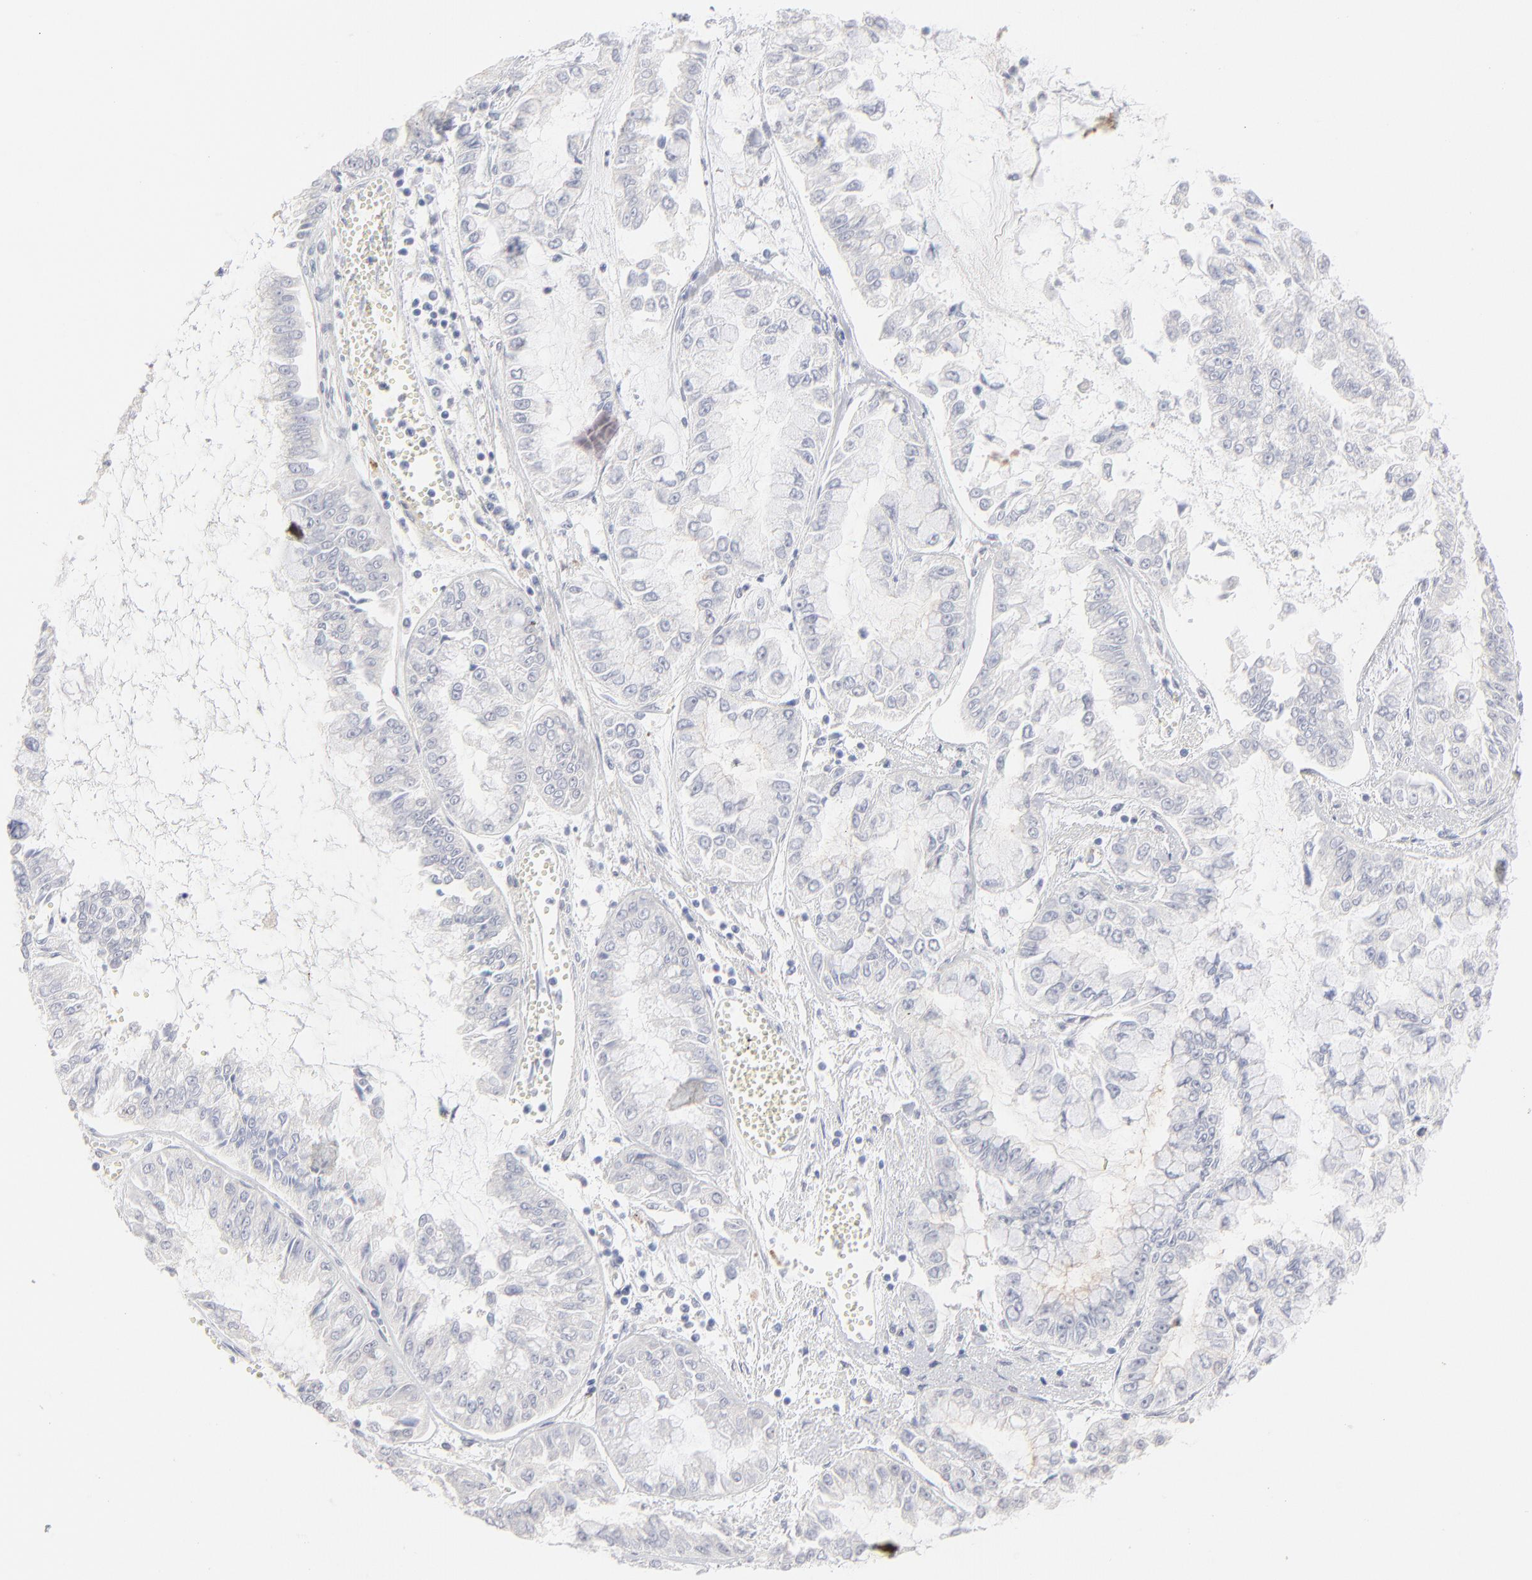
{"staining": {"intensity": "negative", "quantity": "none", "location": "none"}, "tissue": "liver cancer", "cell_type": "Tumor cells", "image_type": "cancer", "snomed": [{"axis": "morphology", "description": "Cholangiocarcinoma"}, {"axis": "topography", "description": "Liver"}], "caption": "DAB immunohistochemical staining of human cholangiocarcinoma (liver) demonstrates no significant positivity in tumor cells.", "gene": "RBM3", "patient": {"sex": "female", "age": 79}}